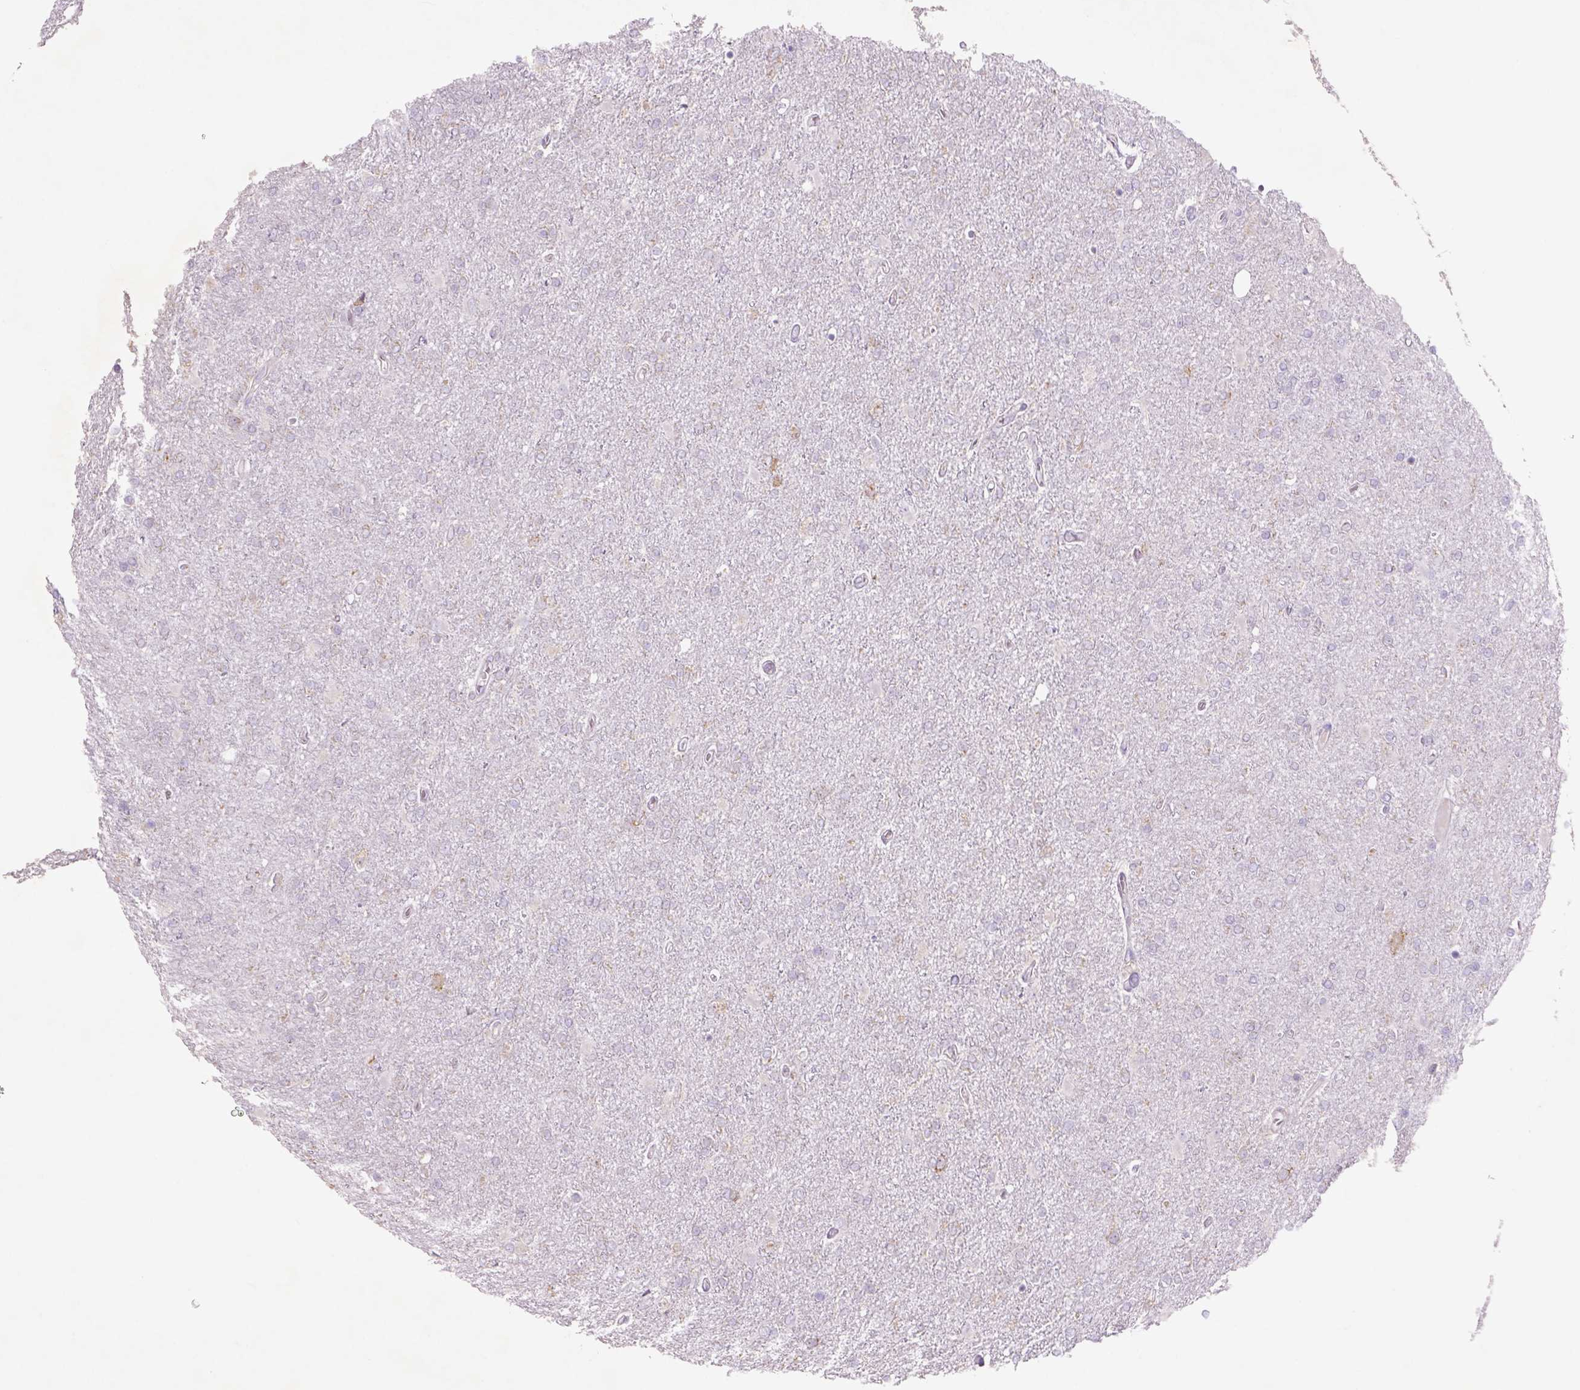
{"staining": {"intensity": "negative", "quantity": "none", "location": "none"}, "tissue": "glioma", "cell_type": "Tumor cells", "image_type": "cancer", "snomed": [{"axis": "morphology", "description": "Glioma, malignant, High grade"}, {"axis": "topography", "description": "Cerebral cortex"}], "caption": "IHC image of high-grade glioma (malignant) stained for a protein (brown), which shows no positivity in tumor cells.", "gene": "NAALAD2", "patient": {"sex": "male", "age": 70}}